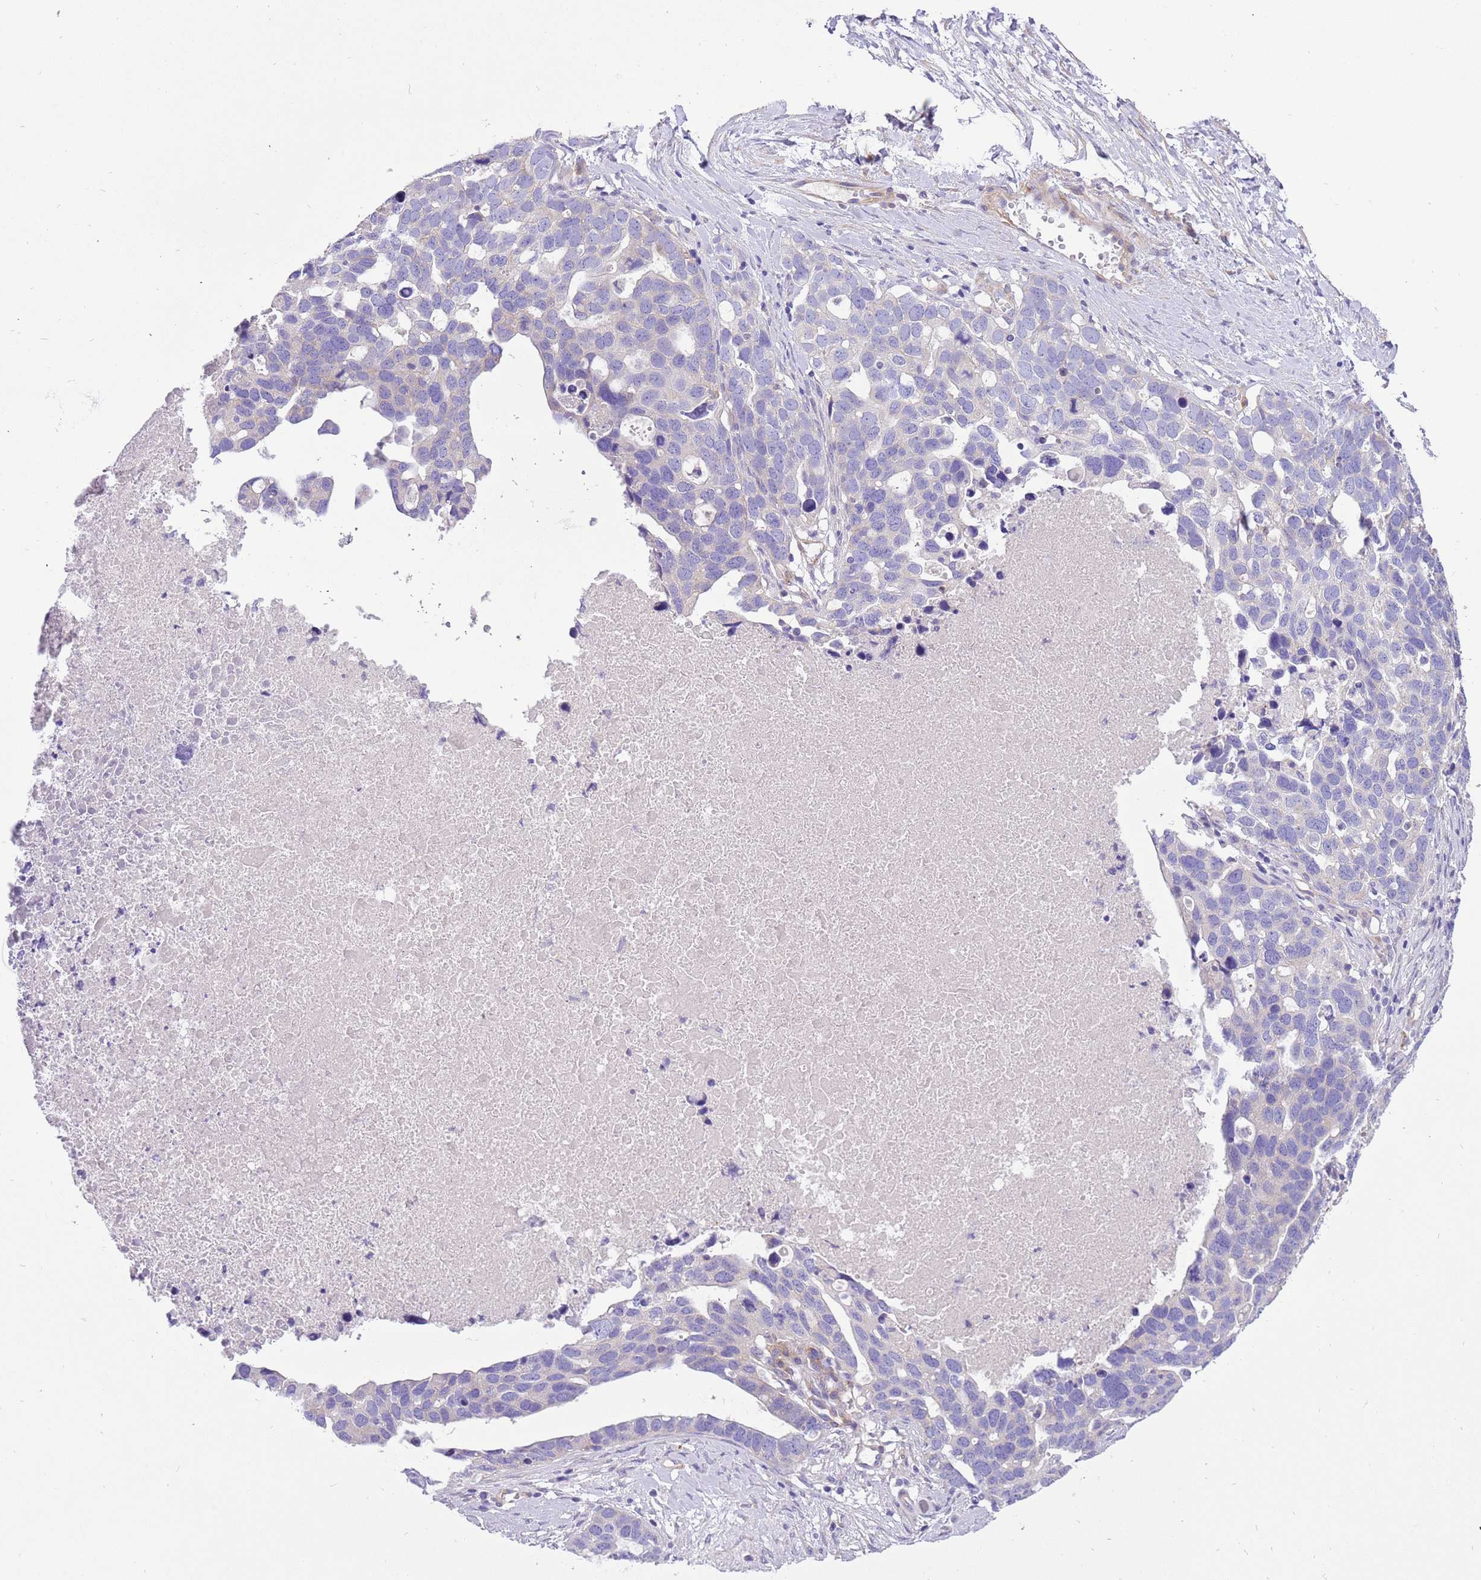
{"staining": {"intensity": "negative", "quantity": "none", "location": "none"}, "tissue": "ovarian cancer", "cell_type": "Tumor cells", "image_type": "cancer", "snomed": [{"axis": "morphology", "description": "Cystadenocarcinoma, serous, NOS"}, {"axis": "topography", "description": "Ovary"}], "caption": "This is an immunohistochemistry photomicrograph of human ovarian cancer. There is no staining in tumor cells.", "gene": "SERINC3", "patient": {"sex": "female", "age": 54}}